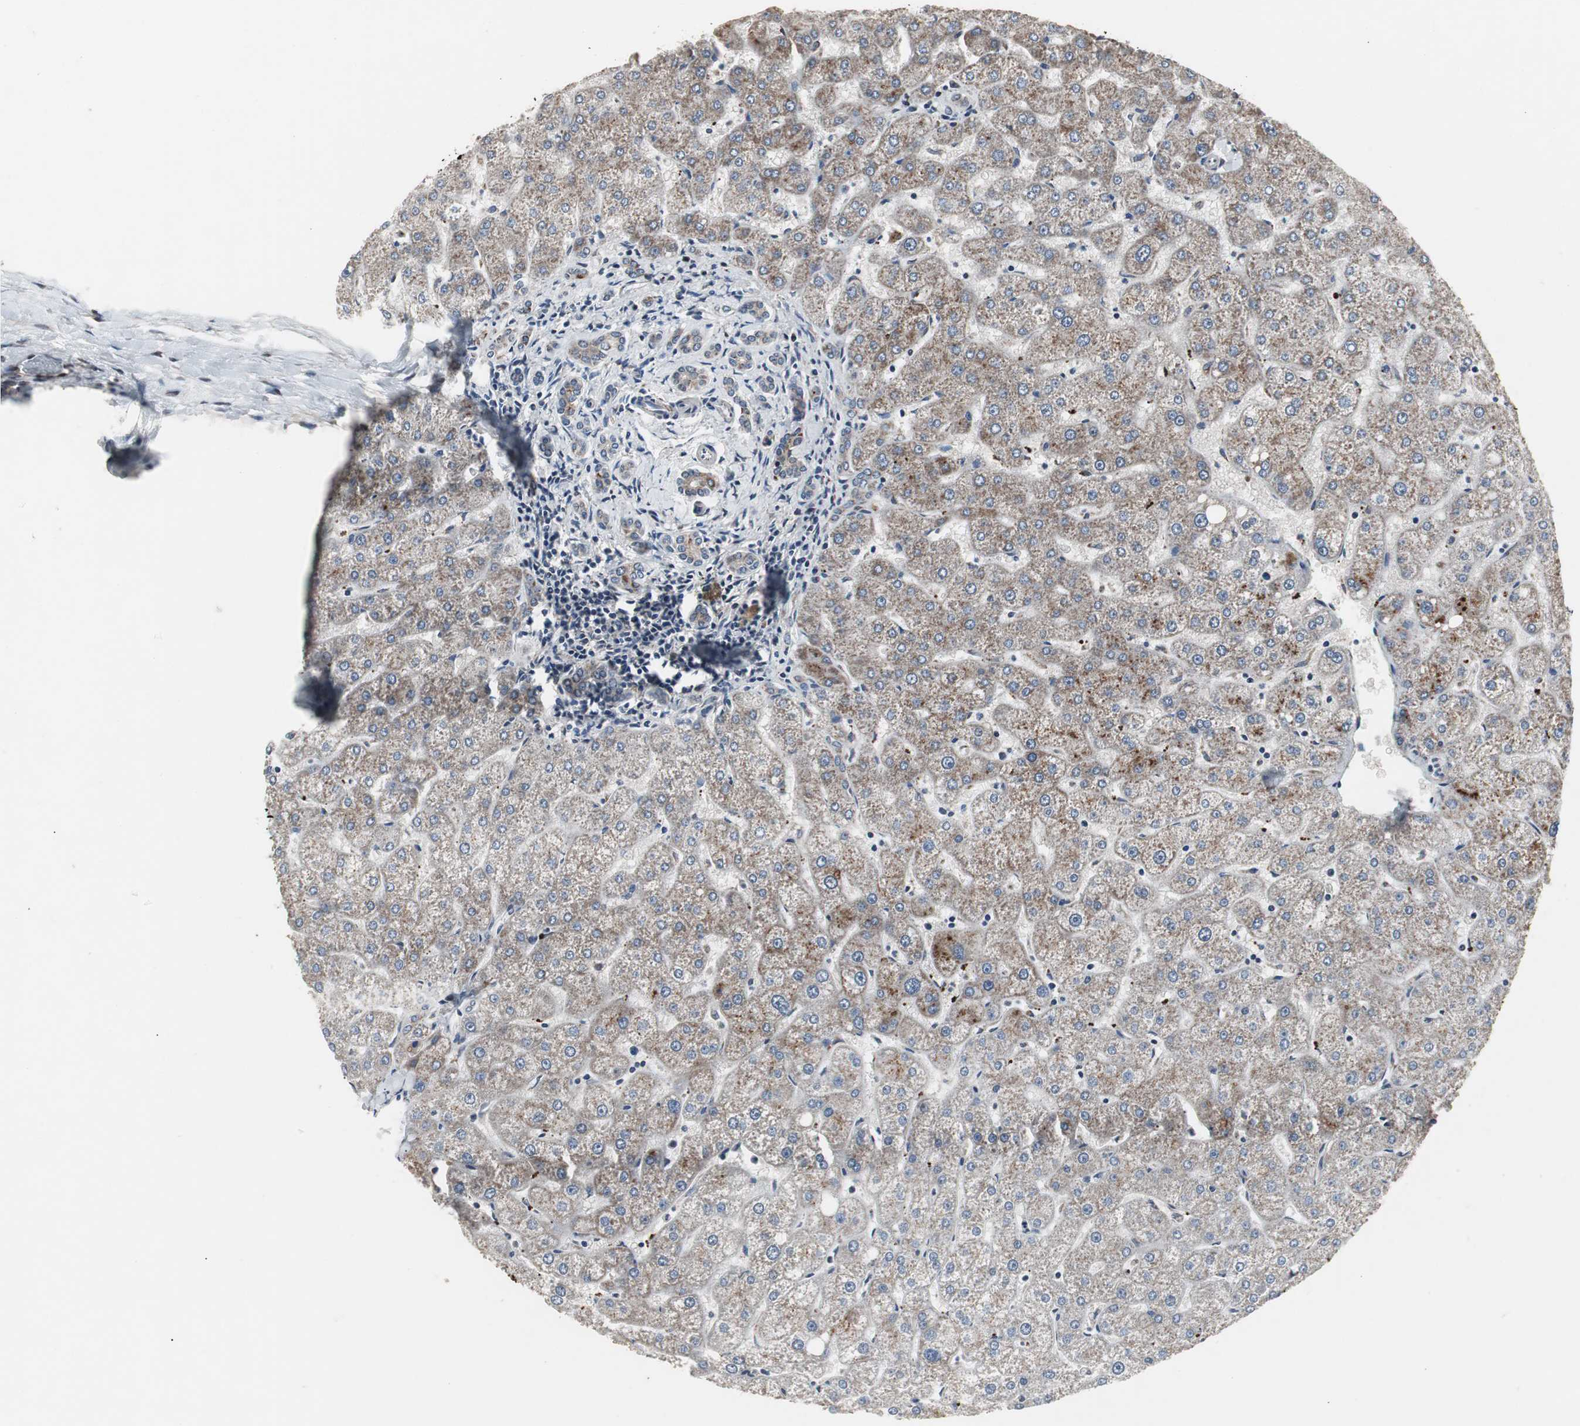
{"staining": {"intensity": "moderate", "quantity": ">75%", "location": "cytoplasmic/membranous"}, "tissue": "liver", "cell_type": "Cholangiocytes", "image_type": "normal", "snomed": [{"axis": "morphology", "description": "Normal tissue, NOS"}, {"axis": "topography", "description": "Liver"}], "caption": "A medium amount of moderate cytoplasmic/membranous staining is seen in about >75% of cholangiocytes in normal liver.", "gene": "MRPL40", "patient": {"sex": "male", "age": 67}}